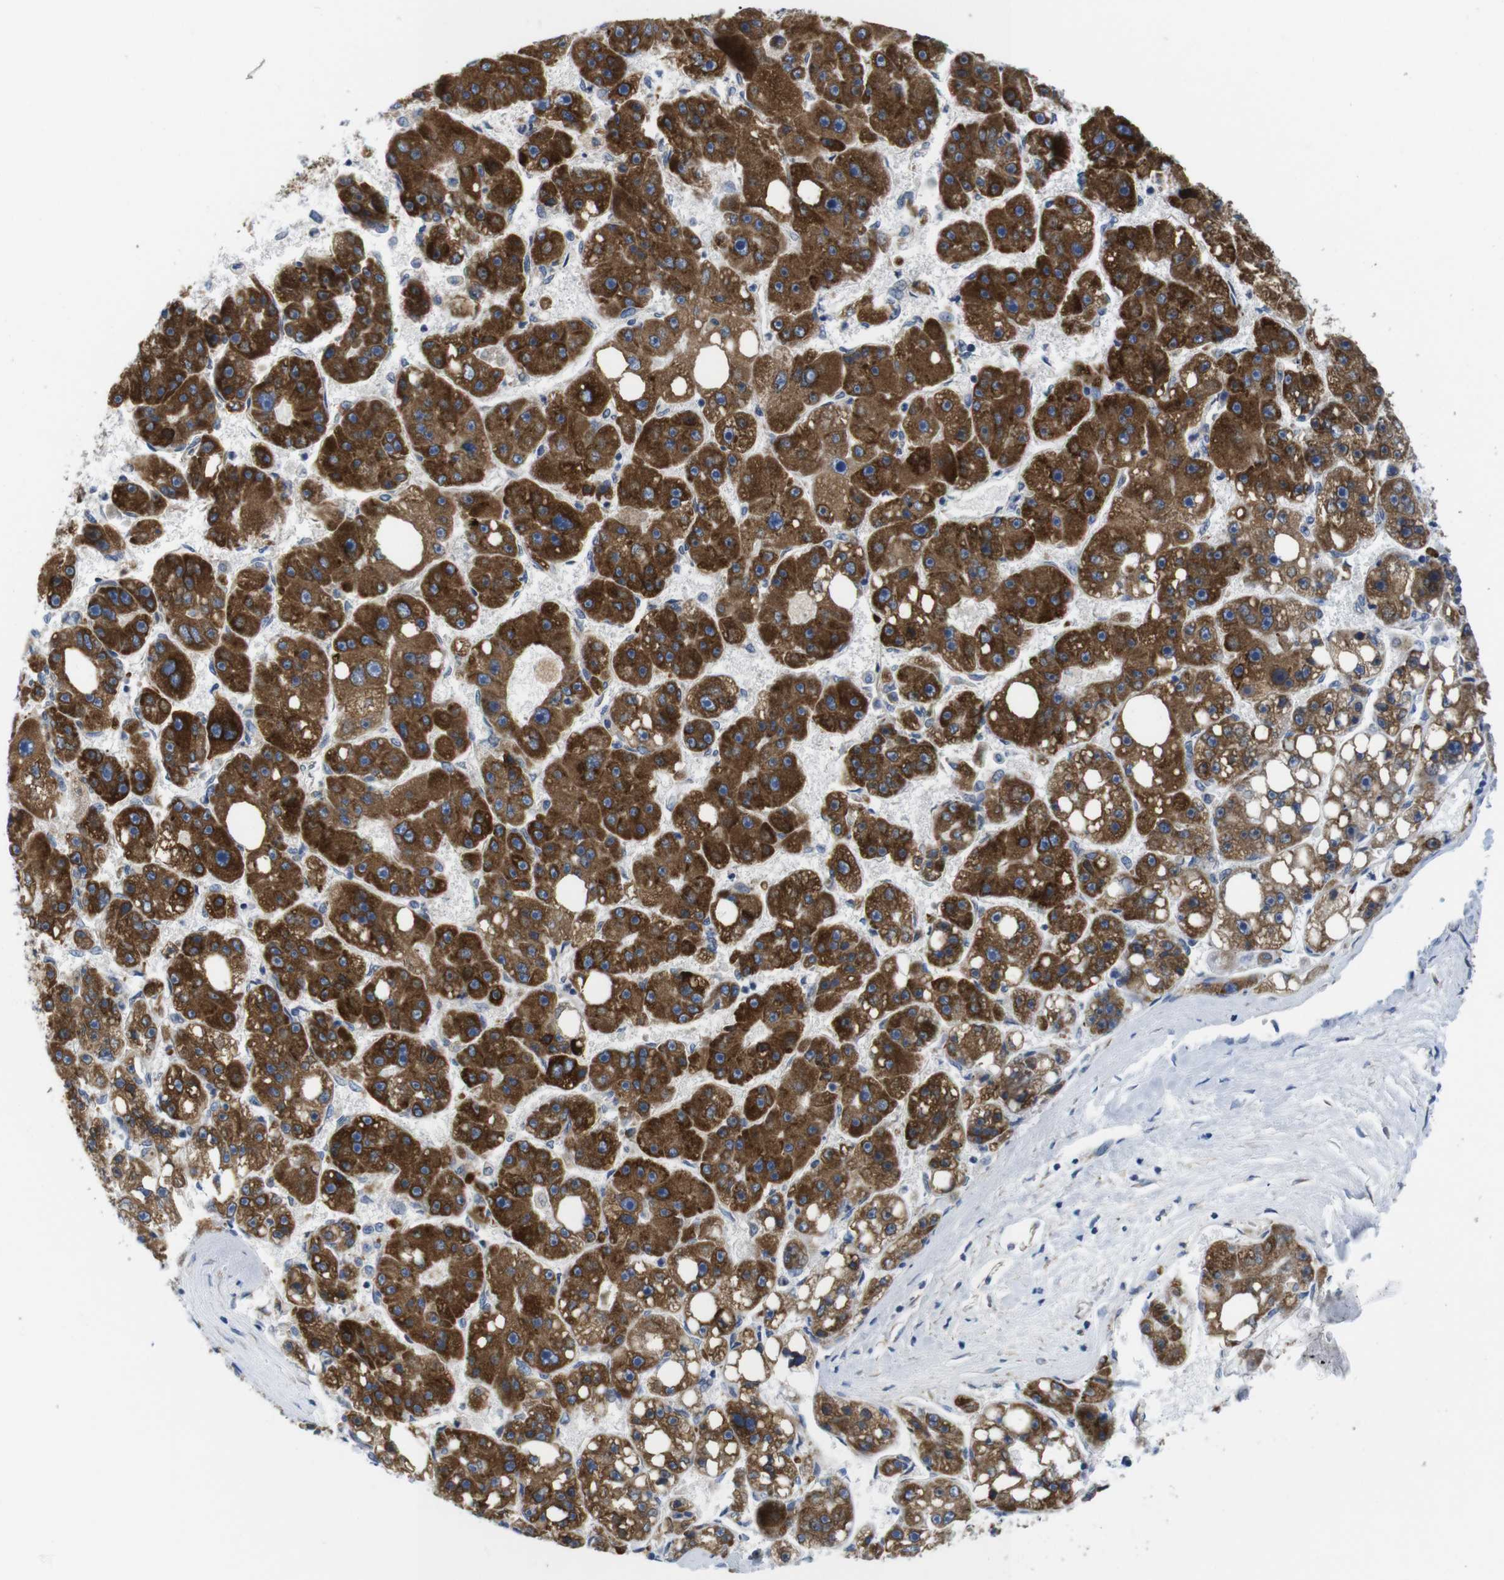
{"staining": {"intensity": "strong", "quantity": ">75%", "location": "cytoplasmic/membranous"}, "tissue": "liver cancer", "cell_type": "Tumor cells", "image_type": "cancer", "snomed": [{"axis": "morphology", "description": "Carcinoma, Hepatocellular, NOS"}, {"axis": "topography", "description": "Liver"}], "caption": "Protein positivity by IHC demonstrates strong cytoplasmic/membranous positivity in approximately >75% of tumor cells in liver cancer (hepatocellular carcinoma).", "gene": "HACD3", "patient": {"sex": "female", "age": 61}}